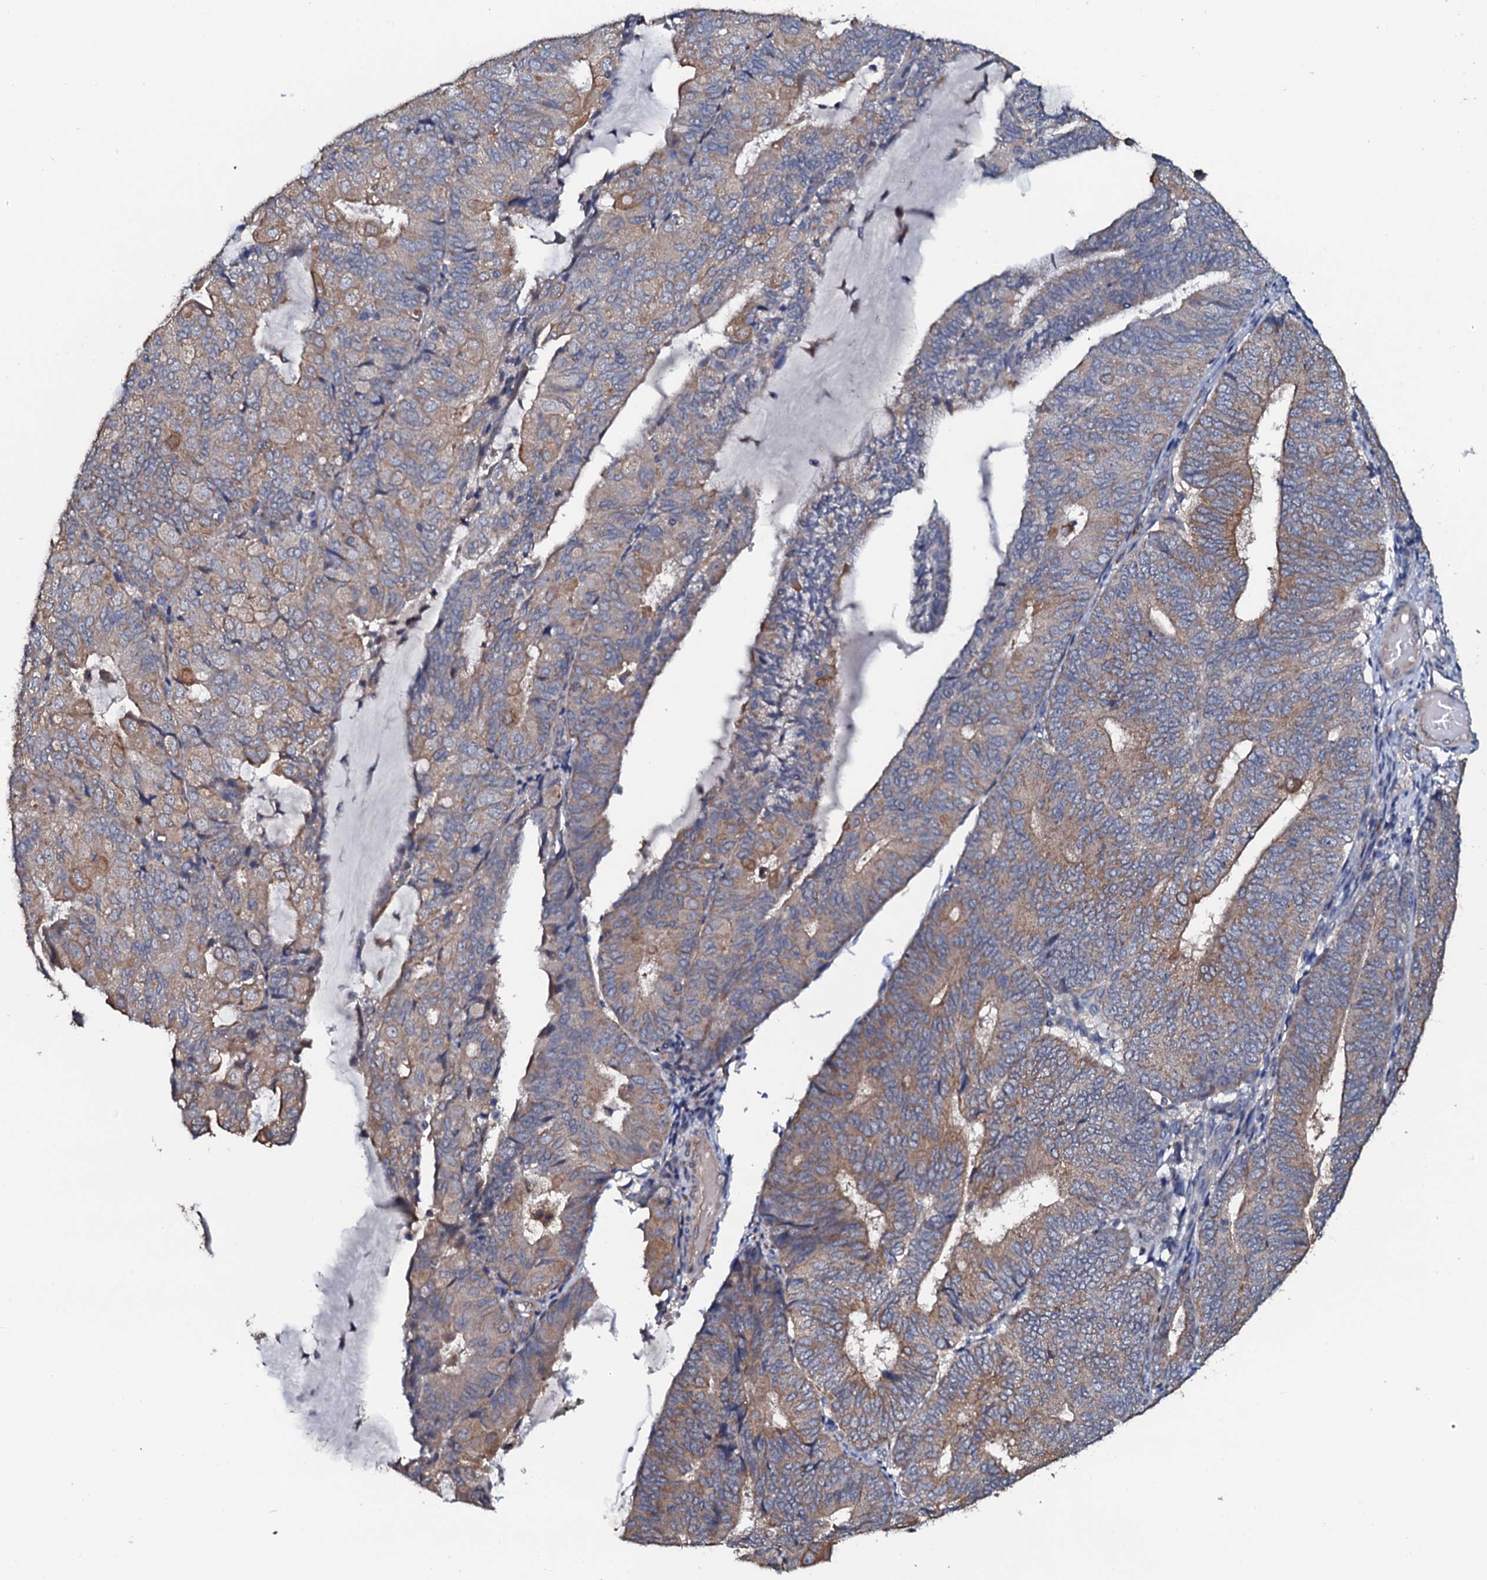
{"staining": {"intensity": "moderate", "quantity": "25%-75%", "location": "cytoplasmic/membranous"}, "tissue": "endometrial cancer", "cell_type": "Tumor cells", "image_type": "cancer", "snomed": [{"axis": "morphology", "description": "Adenocarcinoma, NOS"}, {"axis": "topography", "description": "Endometrium"}], "caption": "Protein expression analysis of human endometrial cancer reveals moderate cytoplasmic/membranous expression in approximately 25%-75% of tumor cells.", "gene": "GLCE", "patient": {"sex": "female", "age": 81}}